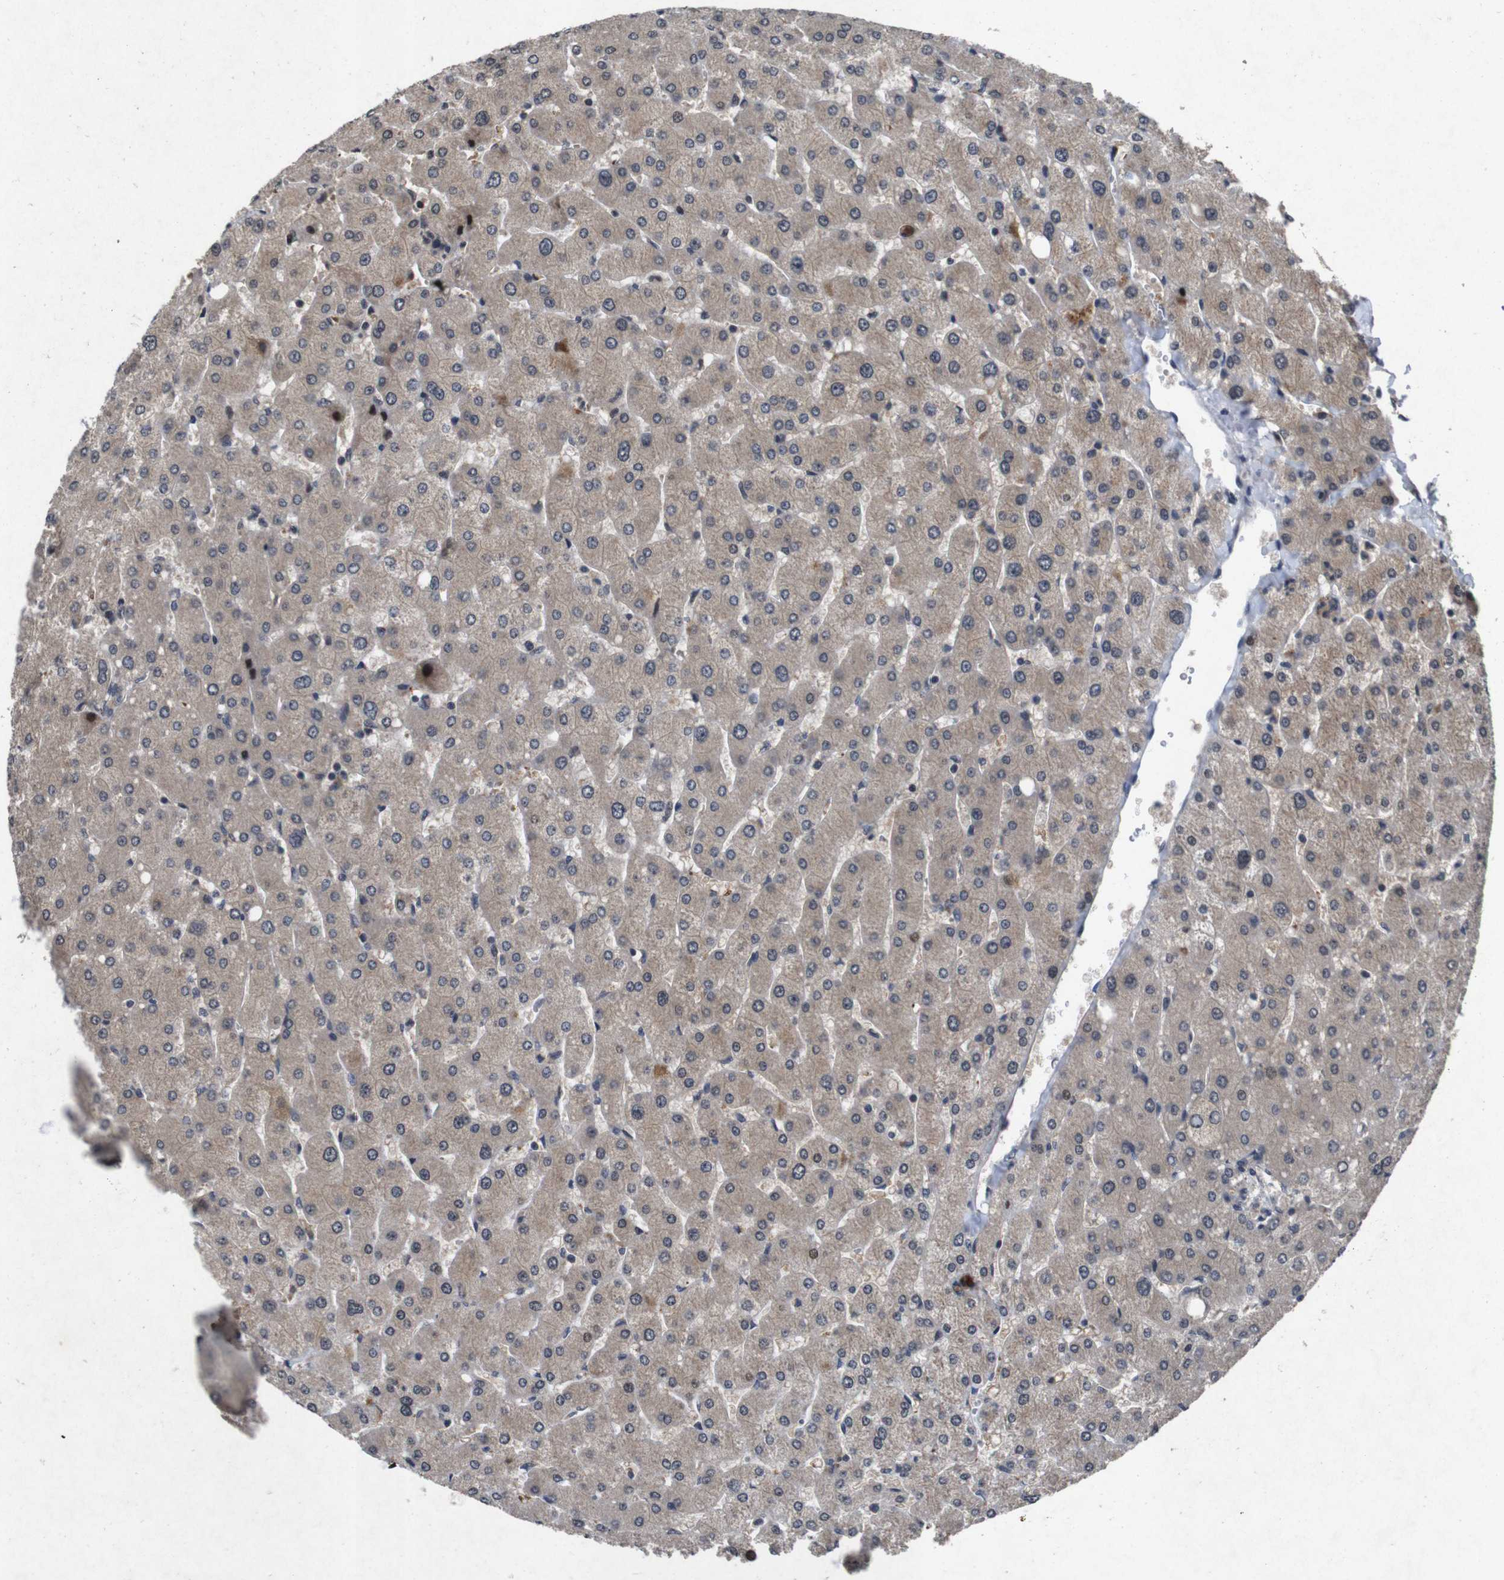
{"staining": {"intensity": "weak", "quantity": "25%-75%", "location": "cytoplasmic/membranous"}, "tissue": "liver", "cell_type": "Cholangiocytes", "image_type": "normal", "snomed": [{"axis": "morphology", "description": "Normal tissue, NOS"}, {"axis": "topography", "description": "Liver"}], "caption": "Liver stained with a brown dye shows weak cytoplasmic/membranous positive positivity in about 25%-75% of cholangiocytes.", "gene": "AKT3", "patient": {"sex": "male", "age": 55}}